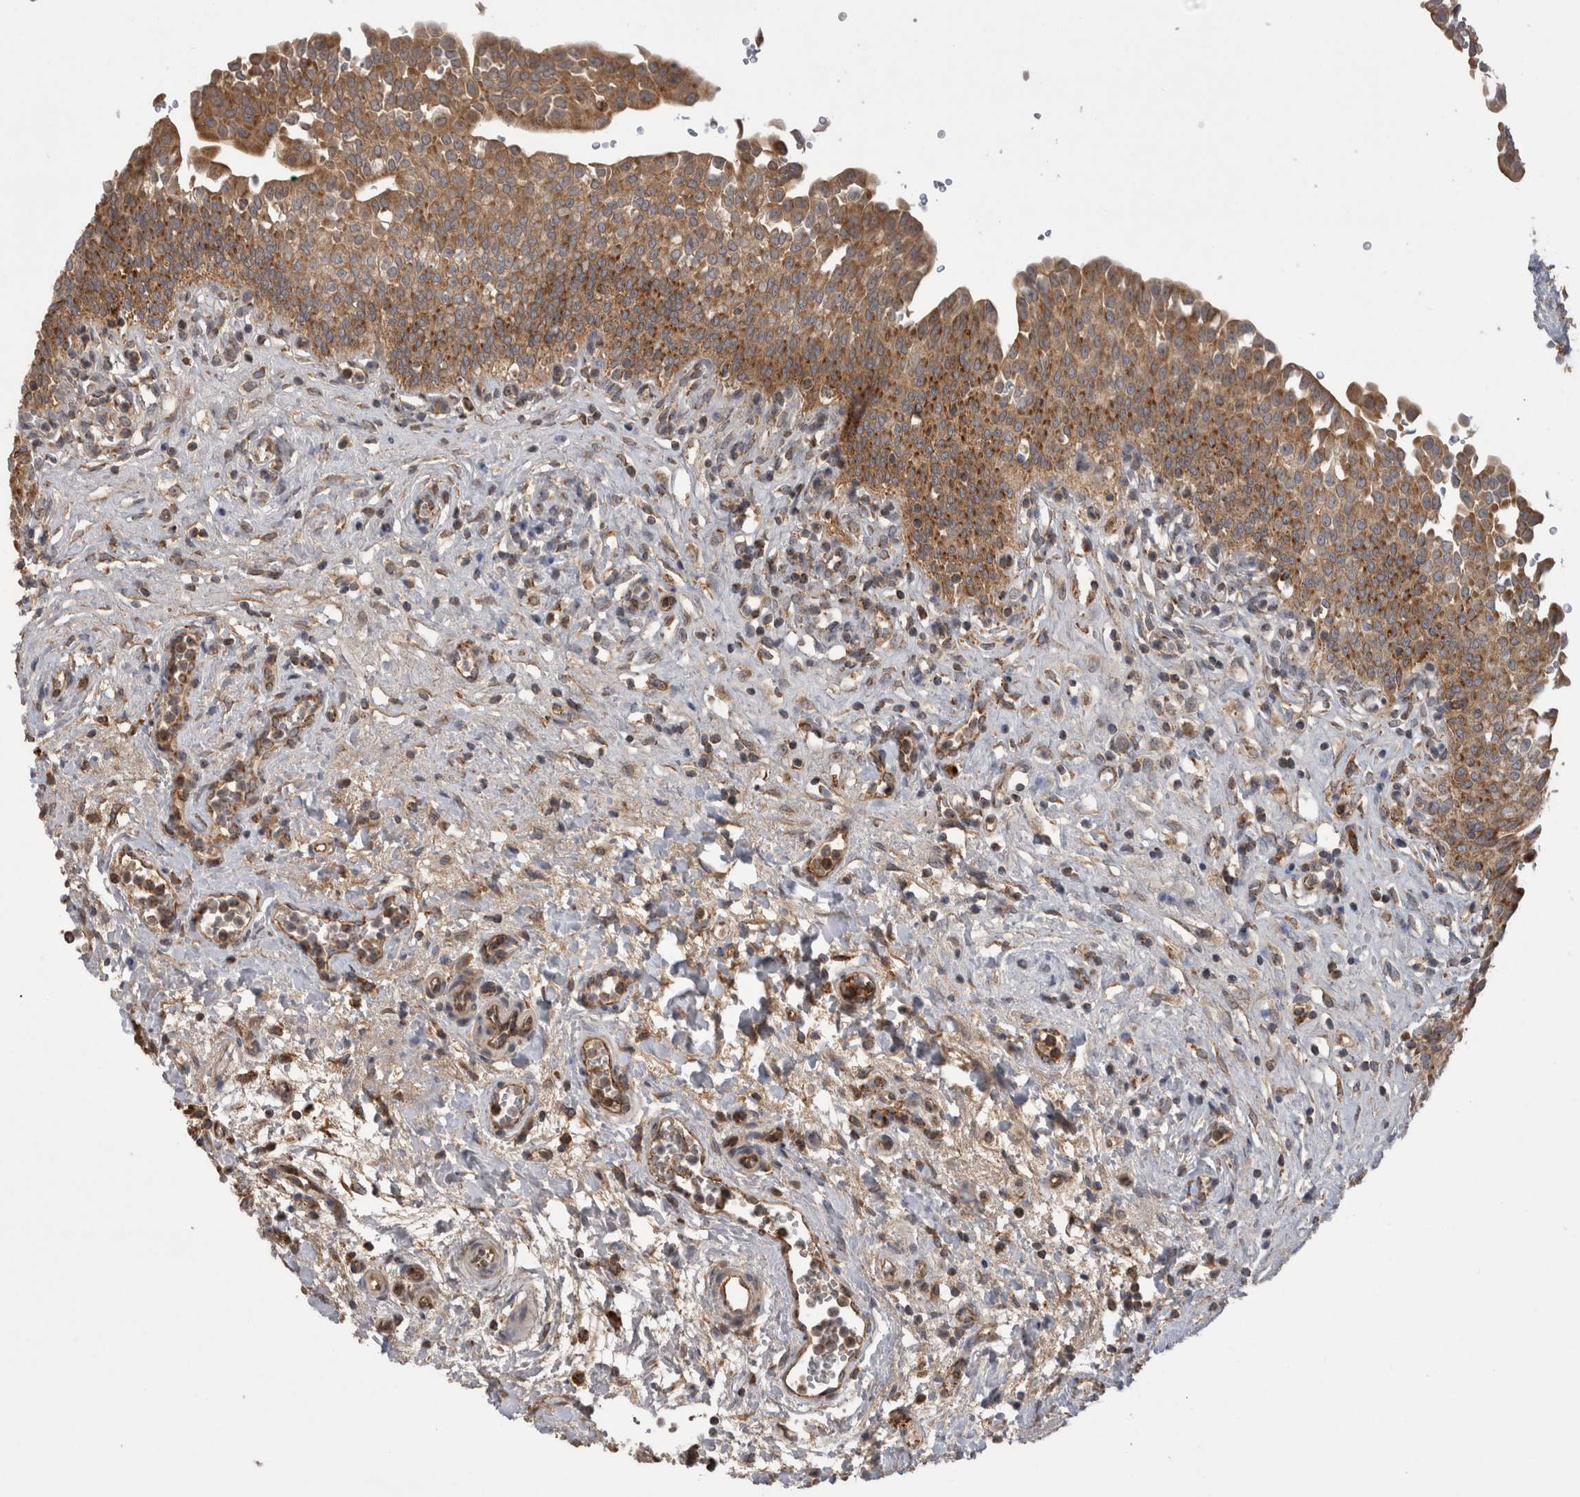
{"staining": {"intensity": "strong", "quantity": ">75%", "location": "cytoplasmic/membranous"}, "tissue": "urinary bladder", "cell_type": "Urothelial cells", "image_type": "normal", "snomed": [{"axis": "morphology", "description": "Urothelial carcinoma, High grade"}, {"axis": "topography", "description": "Urinary bladder"}], "caption": "High-magnification brightfield microscopy of unremarkable urinary bladder stained with DAB (brown) and counterstained with hematoxylin (blue). urothelial cells exhibit strong cytoplasmic/membranous staining is present in approximately>75% of cells.", "gene": "DARS2", "patient": {"sex": "male", "age": 46}}